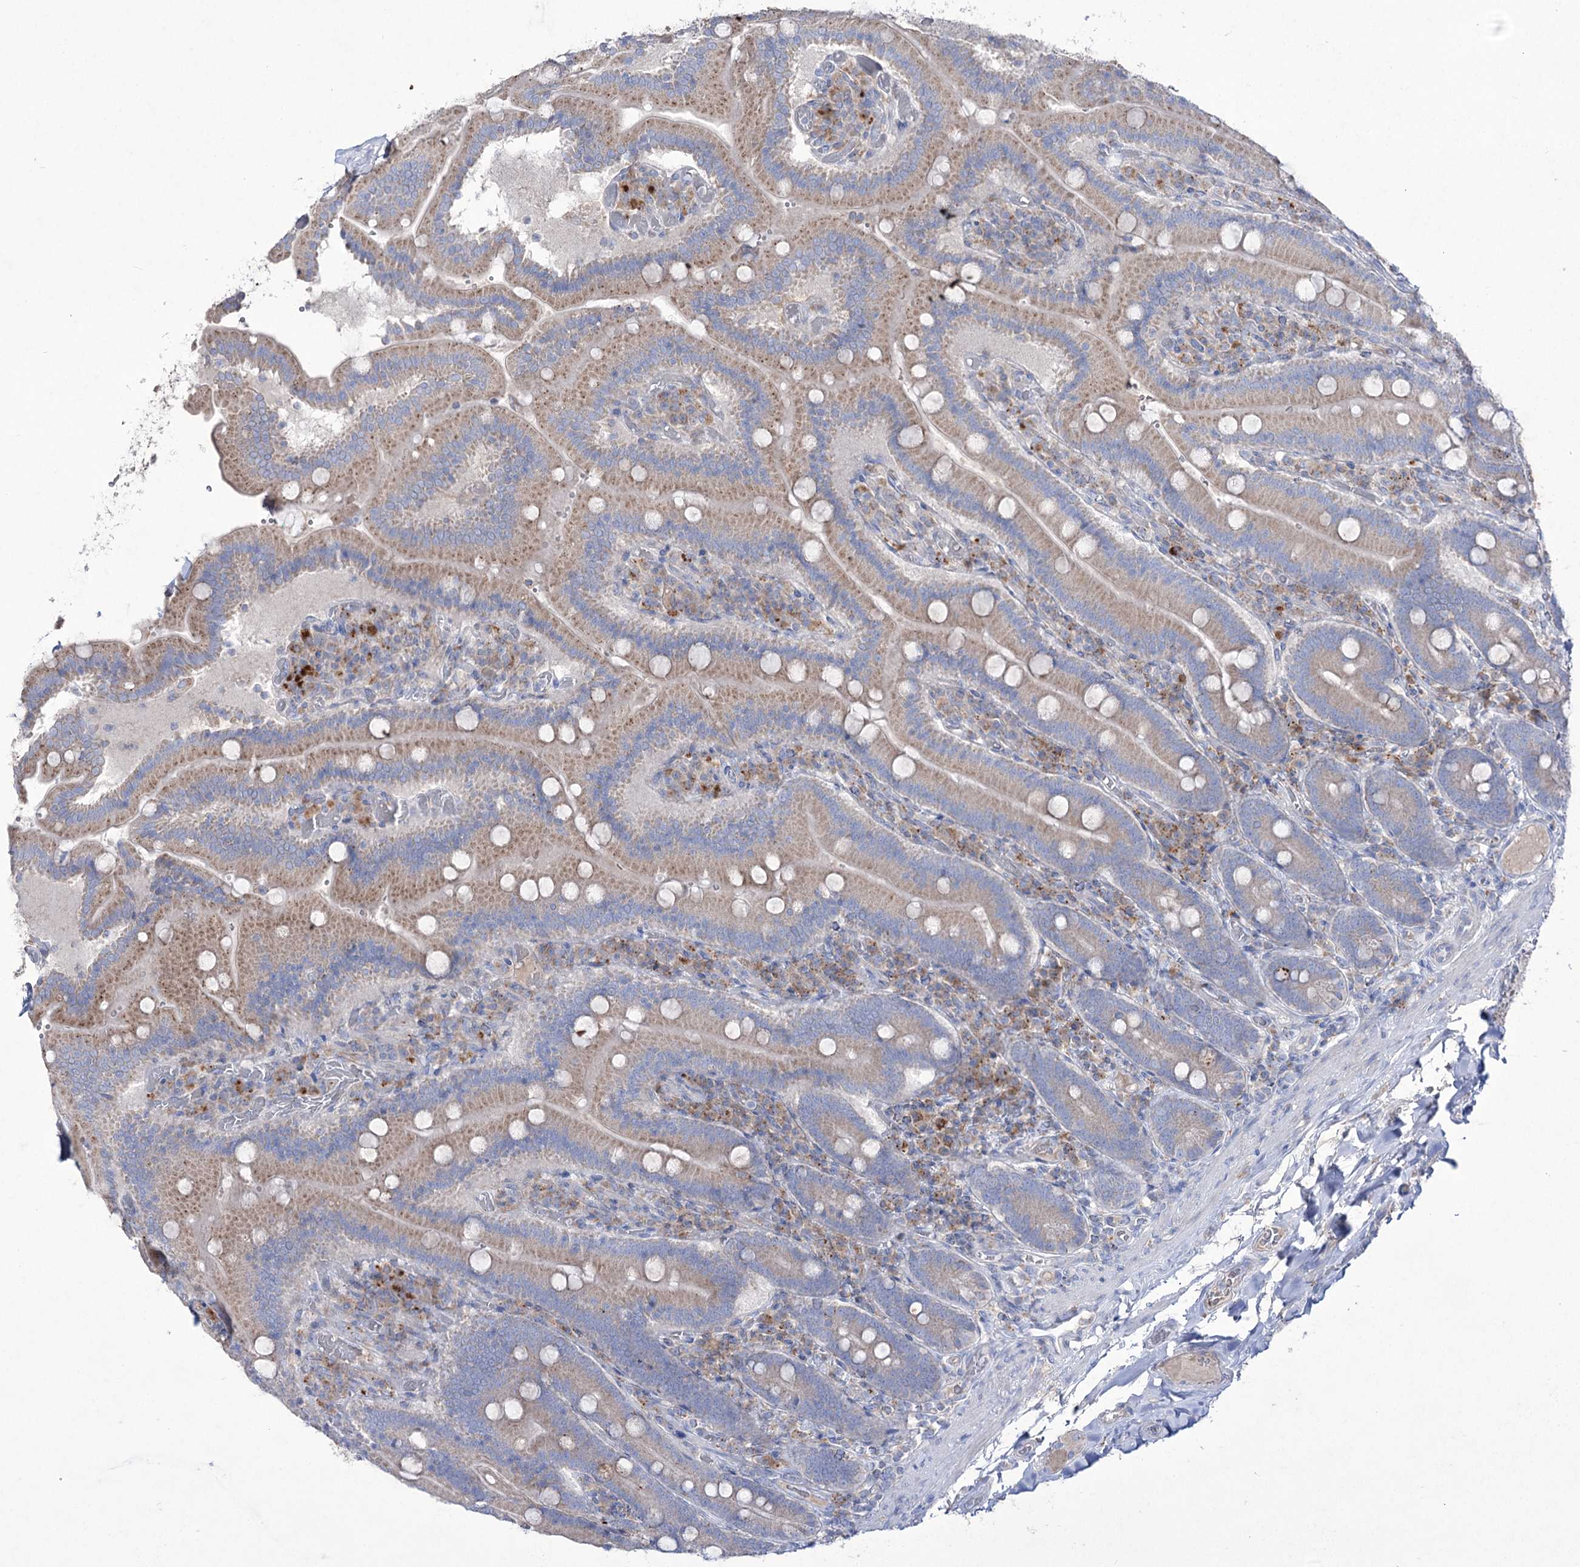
{"staining": {"intensity": "weak", "quantity": ">75%", "location": "cytoplasmic/membranous"}, "tissue": "duodenum", "cell_type": "Glandular cells", "image_type": "normal", "snomed": [{"axis": "morphology", "description": "Normal tissue, NOS"}, {"axis": "topography", "description": "Duodenum"}], "caption": "Immunohistochemistry (IHC) image of benign duodenum: human duodenum stained using IHC displays low levels of weak protein expression localized specifically in the cytoplasmic/membranous of glandular cells, appearing as a cytoplasmic/membranous brown color.", "gene": "NAGLU", "patient": {"sex": "female", "age": 62}}